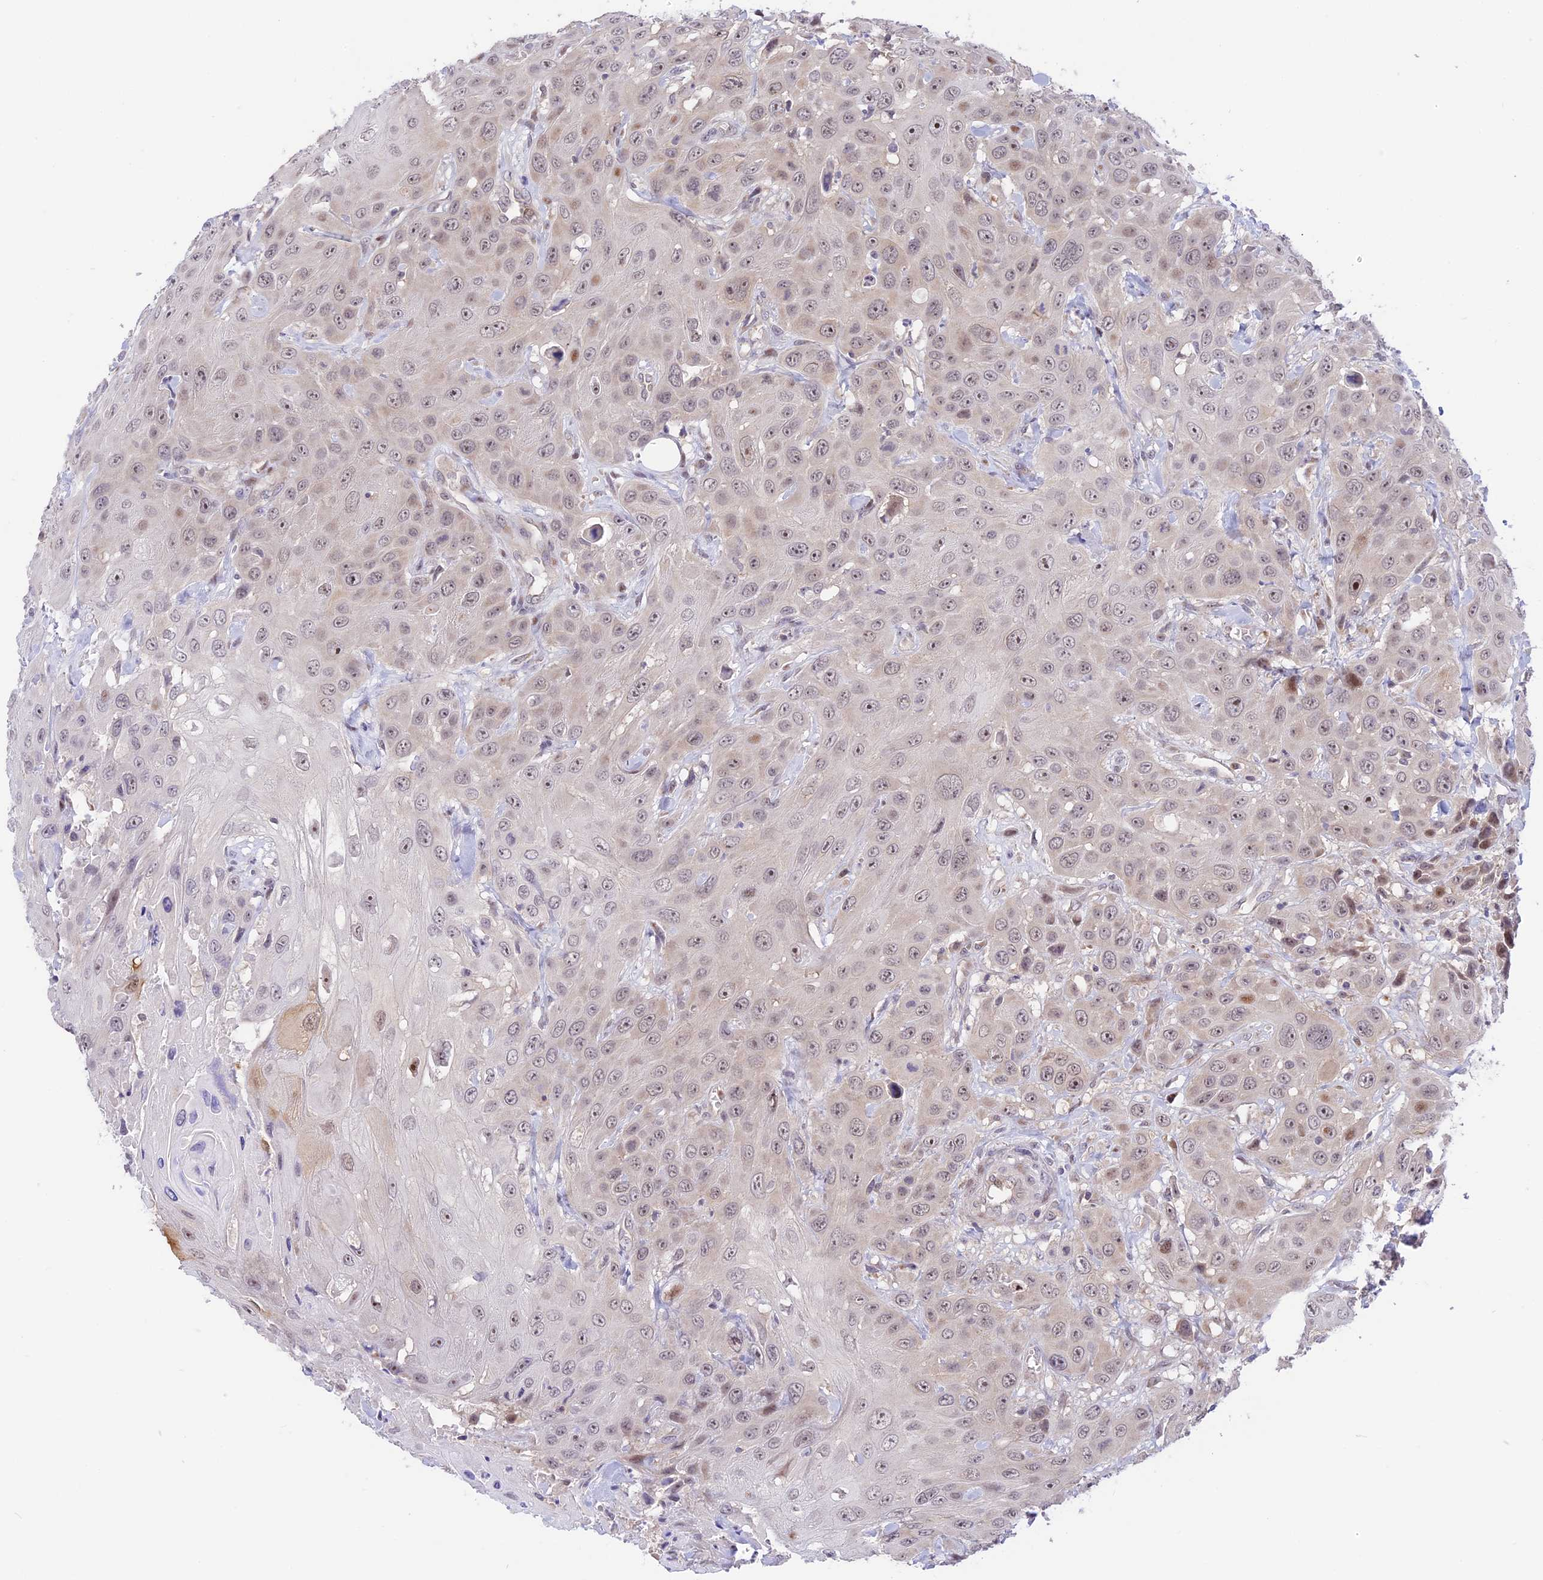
{"staining": {"intensity": "weak", "quantity": "25%-75%", "location": "nuclear"}, "tissue": "head and neck cancer", "cell_type": "Tumor cells", "image_type": "cancer", "snomed": [{"axis": "morphology", "description": "Squamous cell carcinoma, NOS"}, {"axis": "topography", "description": "Head-Neck"}], "caption": "An immunohistochemistry histopathology image of tumor tissue is shown. Protein staining in brown labels weak nuclear positivity in head and neck squamous cell carcinoma within tumor cells.", "gene": "ZNF837", "patient": {"sex": "male", "age": 81}}